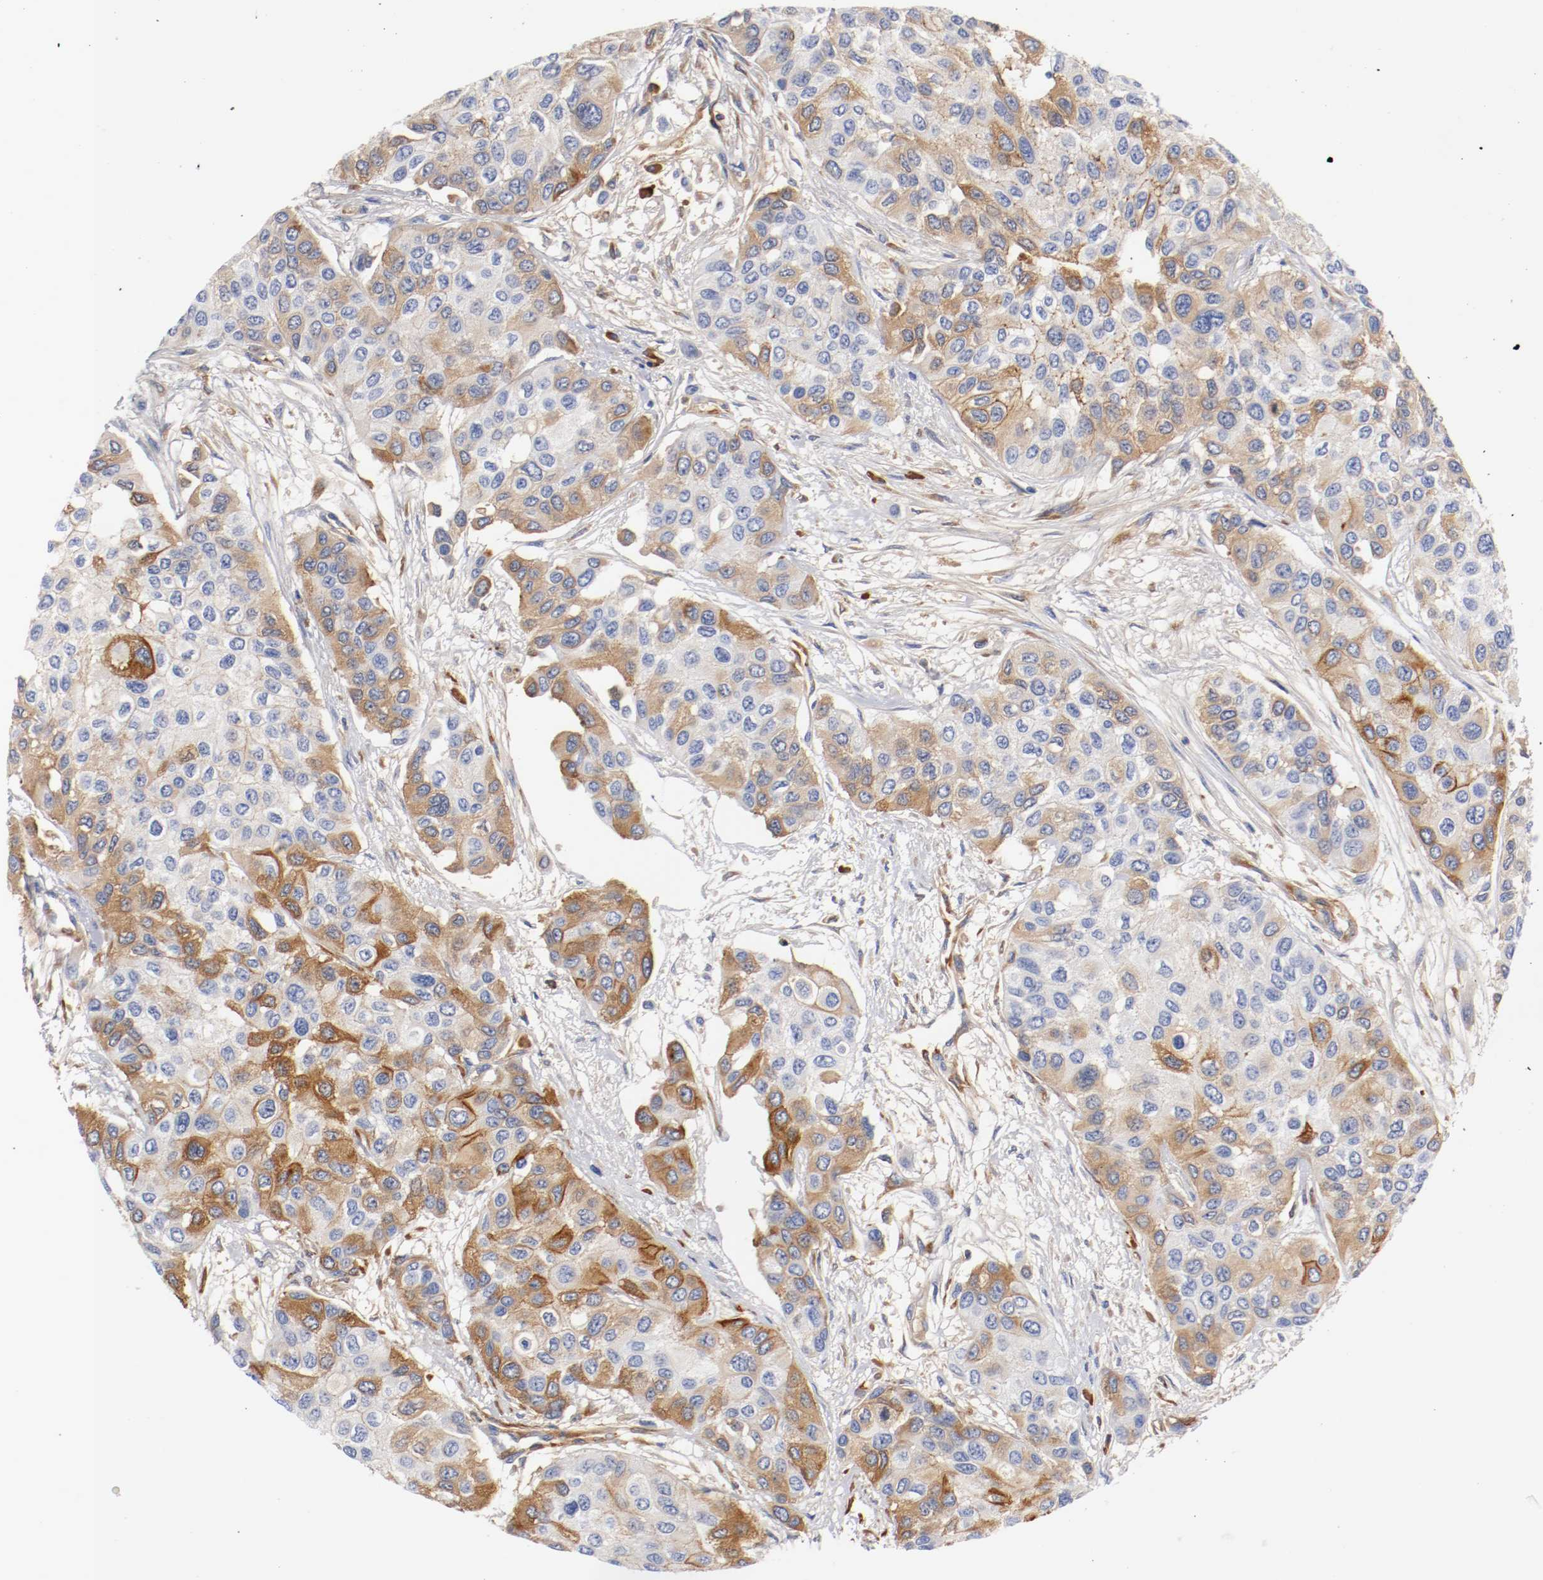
{"staining": {"intensity": "moderate", "quantity": ">75%", "location": "cytoplasmic/membranous"}, "tissue": "urothelial cancer", "cell_type": "Tumor cells", "image_type": "cancer", "snomed": [{"axis": "morphology", "description": "Urothelial carcinoma, High grade"}, {"axis": "topography", "description": "Urinary bladder"}], "caption": "Immunohistochemical staining of human high-grade urothelial carcinoma shows medium levels of moderate cytoplasmic/membranous staining in about >75% of tumor cells.", "gene": "FGFBP1", "patient": {"sex": "female", "age": 56}}